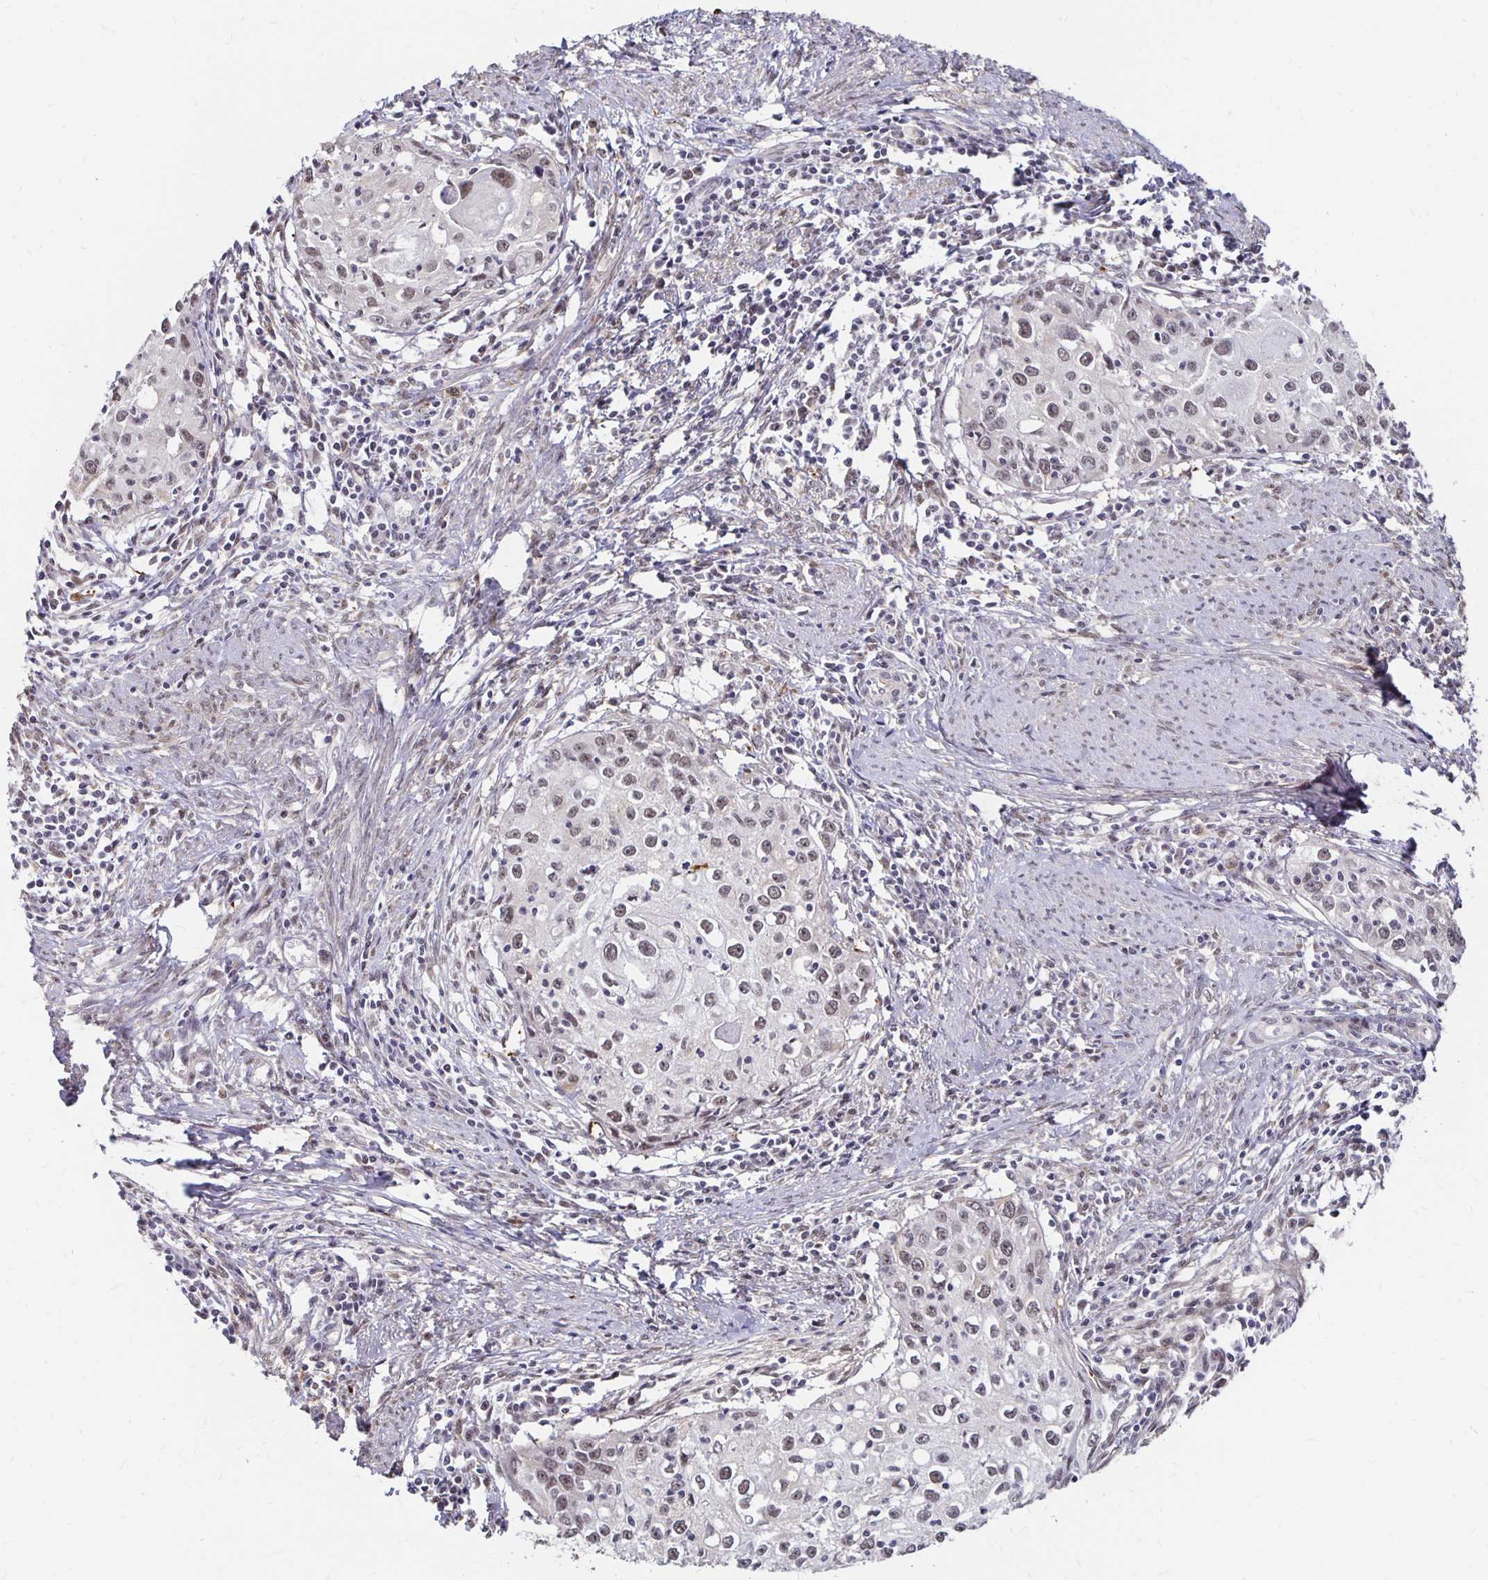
{"staining": {"intensity": "weak", "quantity": "25%-75%", "location": "nuclear"}, "tissue": "cervical cancer", "cell_type": "Tumor cells", "image_type": "cancer", "snomed": [{"axis": "morphology", "description": "Squamous cell carcinoma, NOS"}, {"axis": "topography", "description": "Cervix"}], "caption": "Squamous cell carcinoma (cervical) stained with DAB (3,3'-diaminobenzidine) immunohistochemistry exhibits low levels of weak nuclear expression in approximately 25%-75% of tumor cells. The protein is stained brown, and the nuclei are stained in blue (DAB (3,3'-diaminobenzidine) IHC with brightfield microscopy, high magnification).", "gene": "CLASRP", "patient": {"sex": "female", "age": 40}}